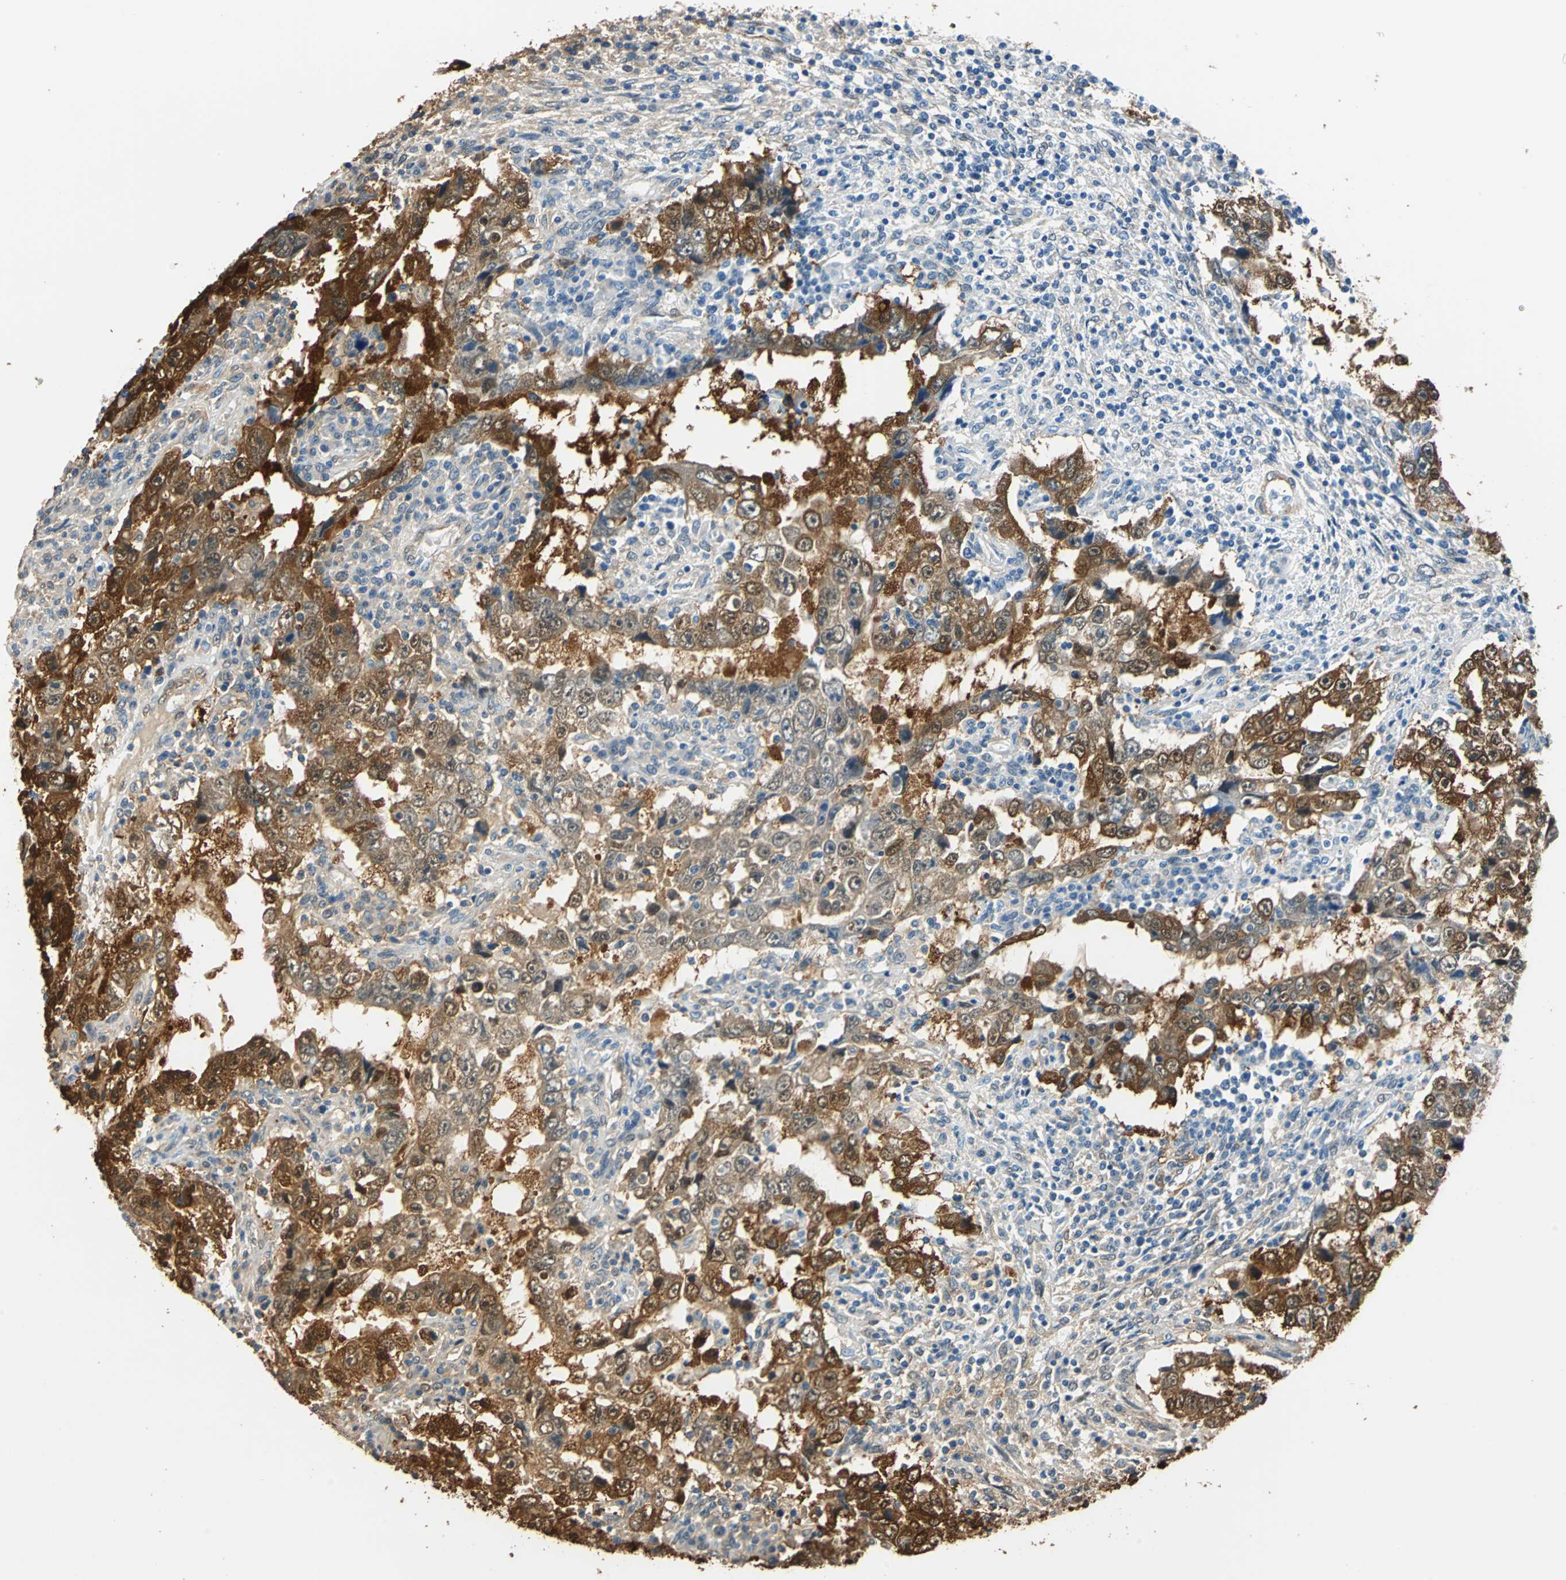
{"staining": {"intensity": "strong", "quantity": ">75%", "location": "cytoplasmic/membranous,nuclear"}, "tissue": "testis cancer", "cell_type": "Tumor cells", "image_type": "cancer", "snomed": [{"axis": "morphology", "description": "Carcinoma, Embryonal, NOS"}, {"axis": "topography", "description": "Testis"}], "caption": "Immunohistochemical staining of testis cancer (embryonal carcinoma) demonstrates strong cytoplasmic/membranous and nuclear protein expression in about >75% of tumor cells.", "gene": "FKBP4", "patient": {"sex": "male", "age": 26}}